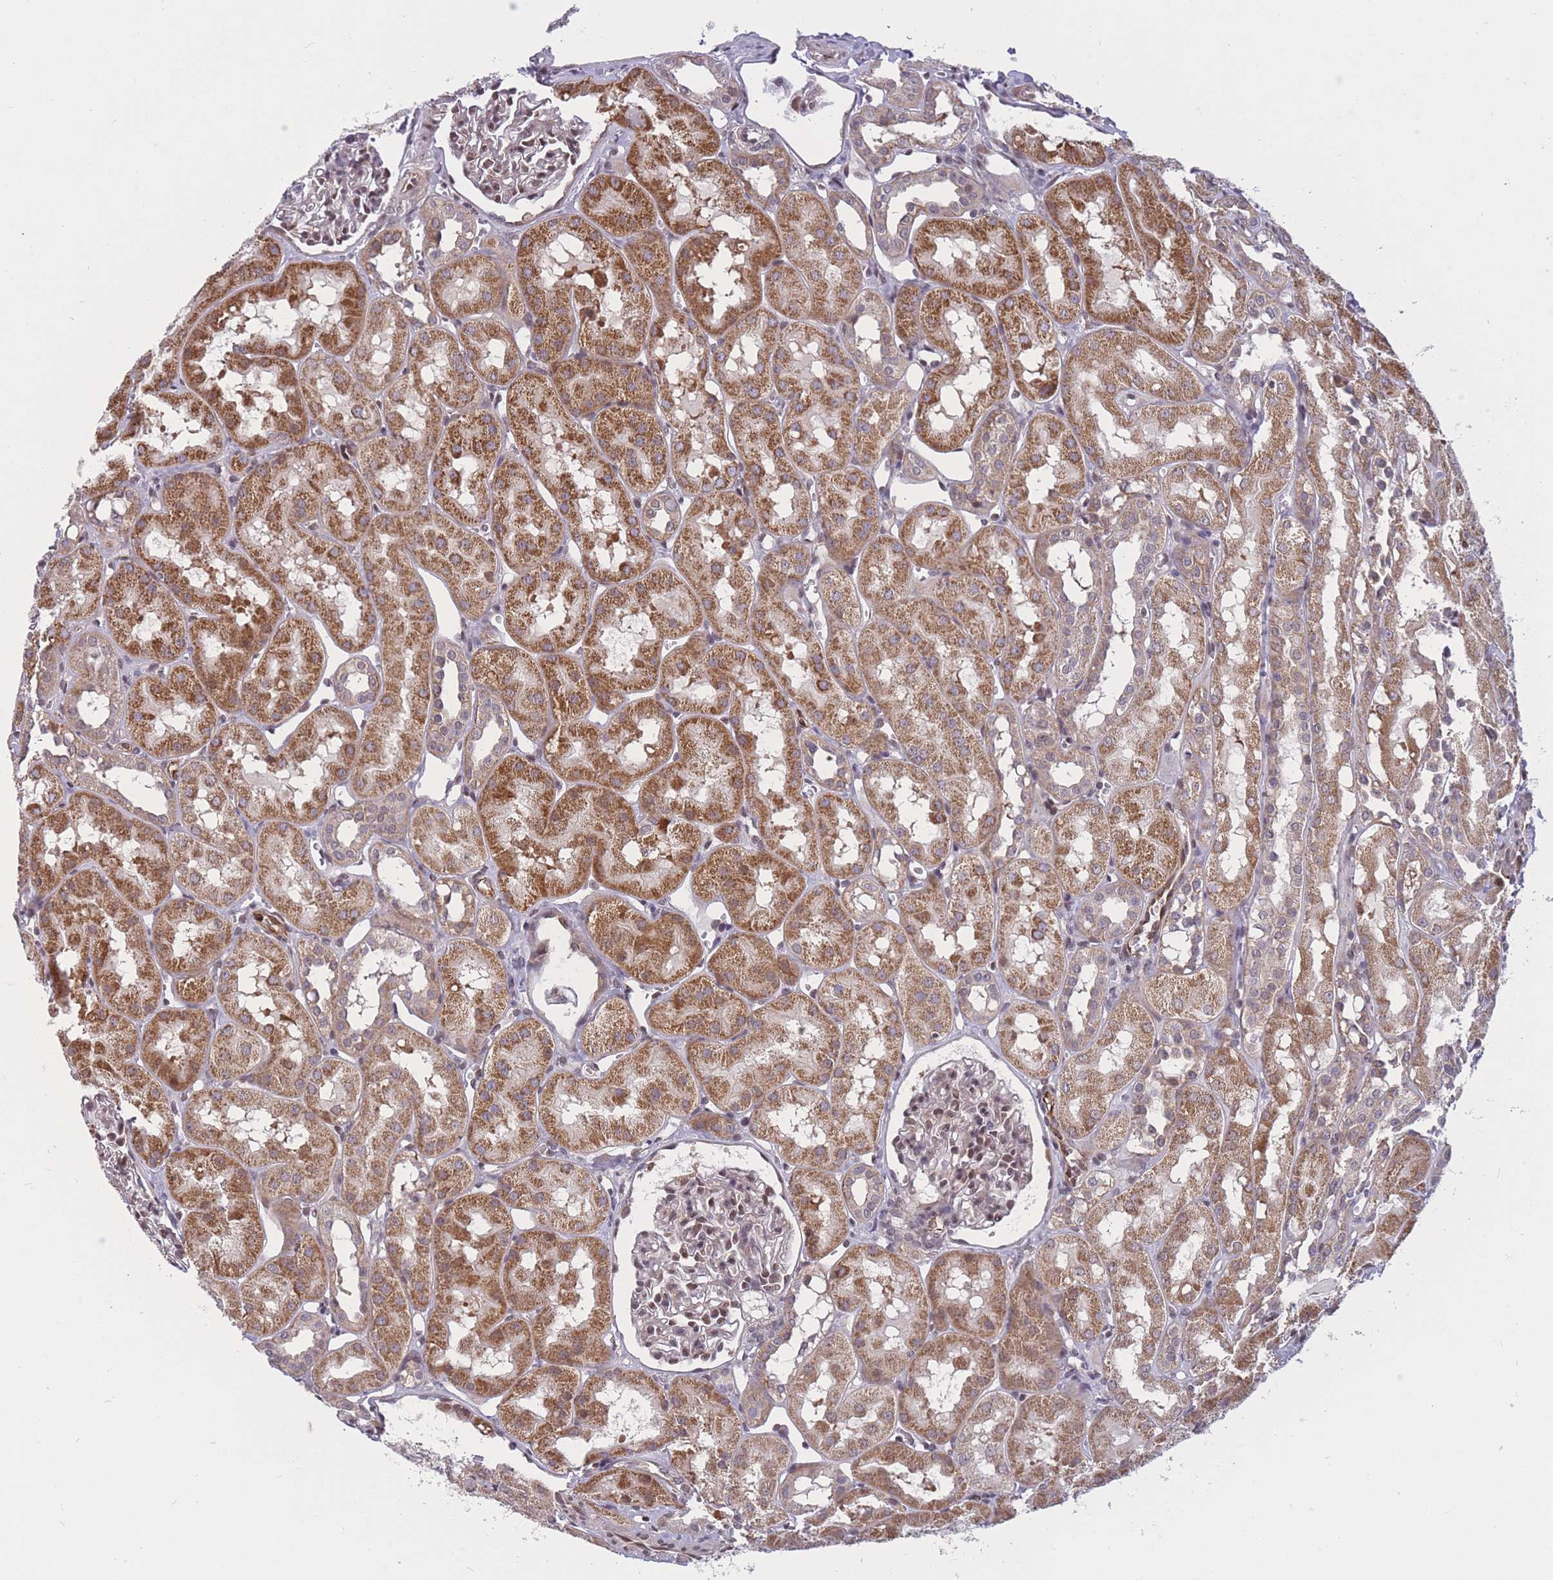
{"staining": {"intensity": "moderate", "quantity": "25%-75%", "location": "nuclear"}, "tissue": "kidney", "cell_type": "Cells in glomeruli", "image_type": "normal", "snomed": [{"axis": "morphology", "description": "Normal tissue, NOS"}, {"axis": "topography", "description": "Kidney"}, {"axis": "topography", "description": "Urinary bladder"}], "caption": "A brown stain labels moderate nuclear positivity of a protein in cells in glomeruli of benign kidney. (DAB (3,3'-diaminobenzidine) IHC with brightfield microscopy, high magnification).", "gene": "BCL9L", "patient": {"sex": "male", "age": 16}}